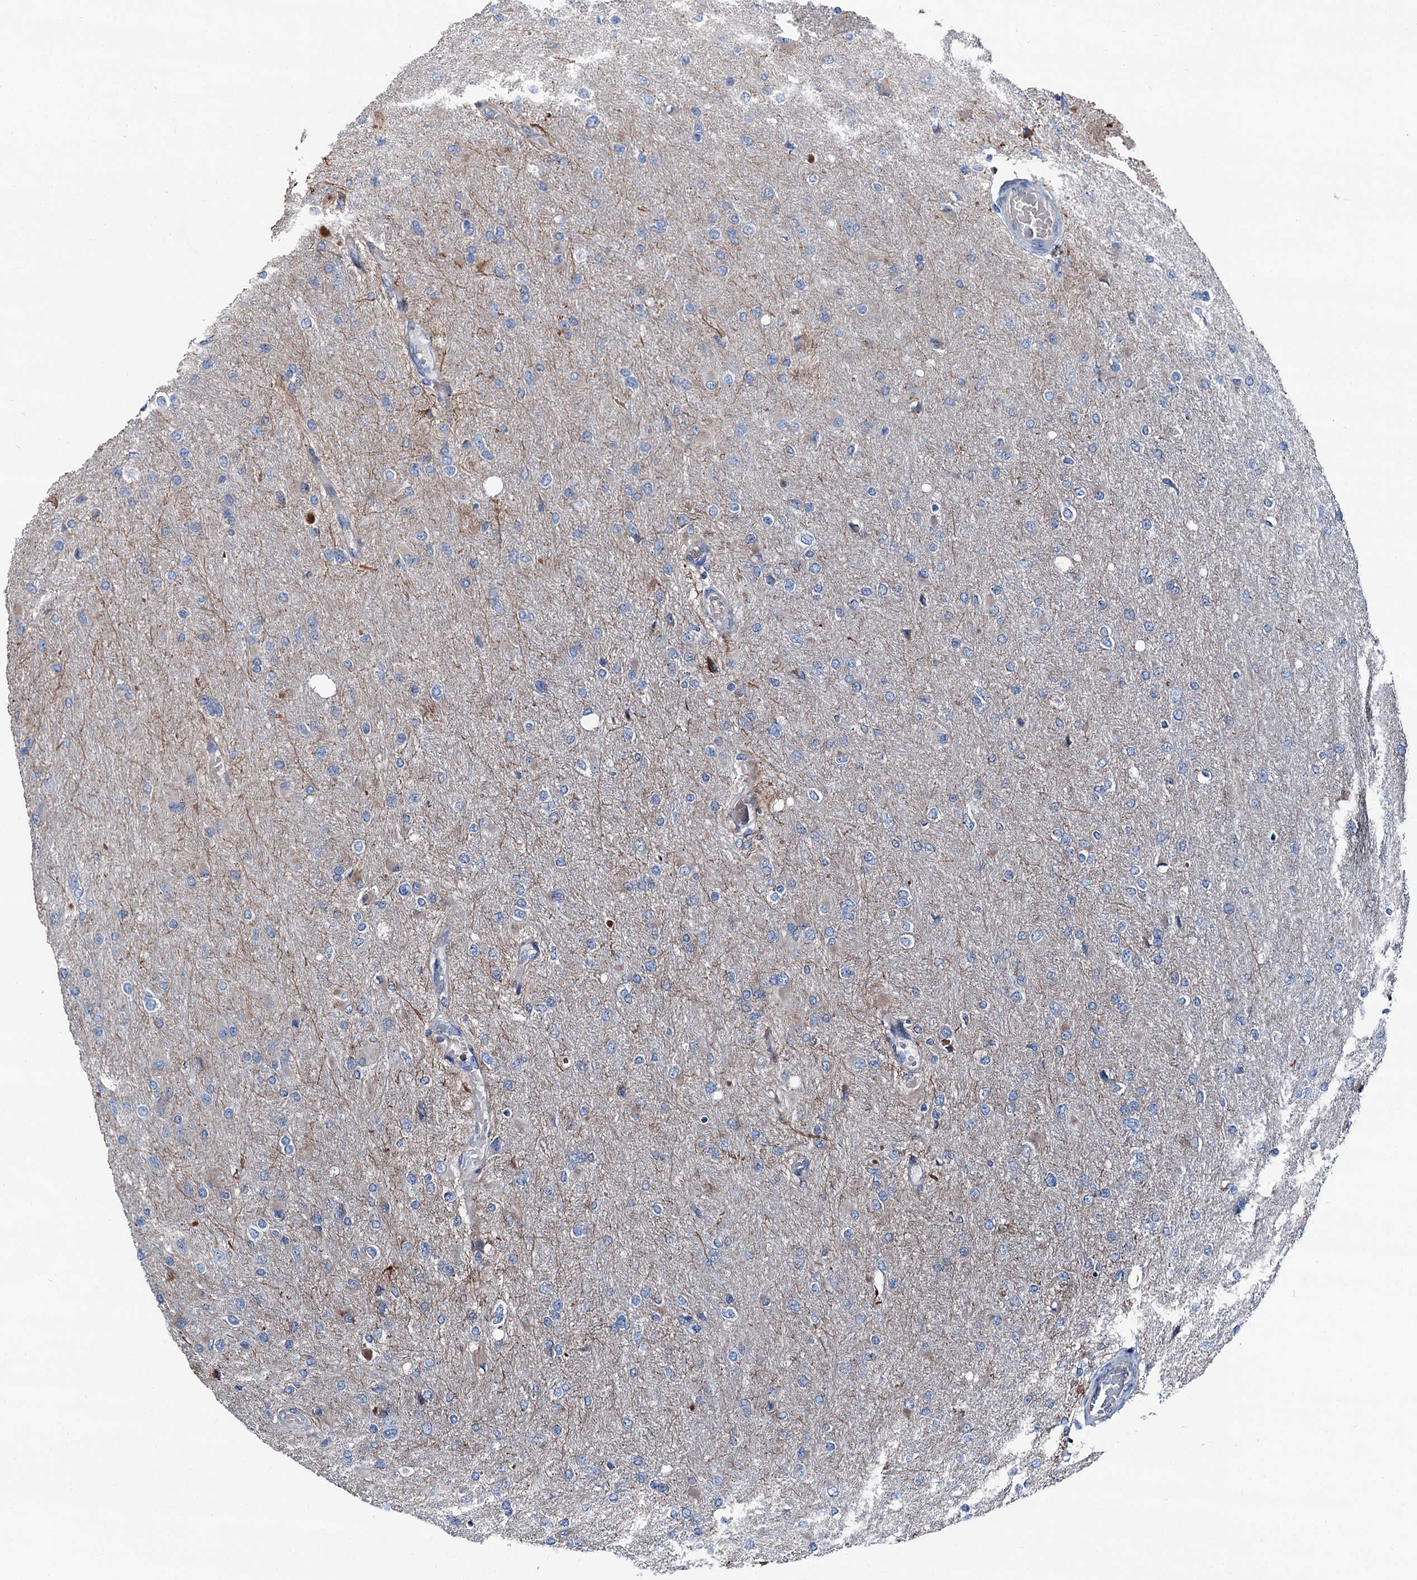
{"staining": {"intensity": "negative", "quantity": "none", "location": "none"}, "tissue": "glioma", "cell_type": "Tumor cells", "image_type": "cancer", "snomed": [{"axis": "morphology", "description": "Glioma, malignant, High grade"}, {"axis": "topography", "description": "Cerebral cortex"}], "caption": "High power microscopy image of an IHC image of glioma, revealing no significant expression in tumor cells.", "gene": "RUFY1", "patient": {"sex": "female", "age": 36}}